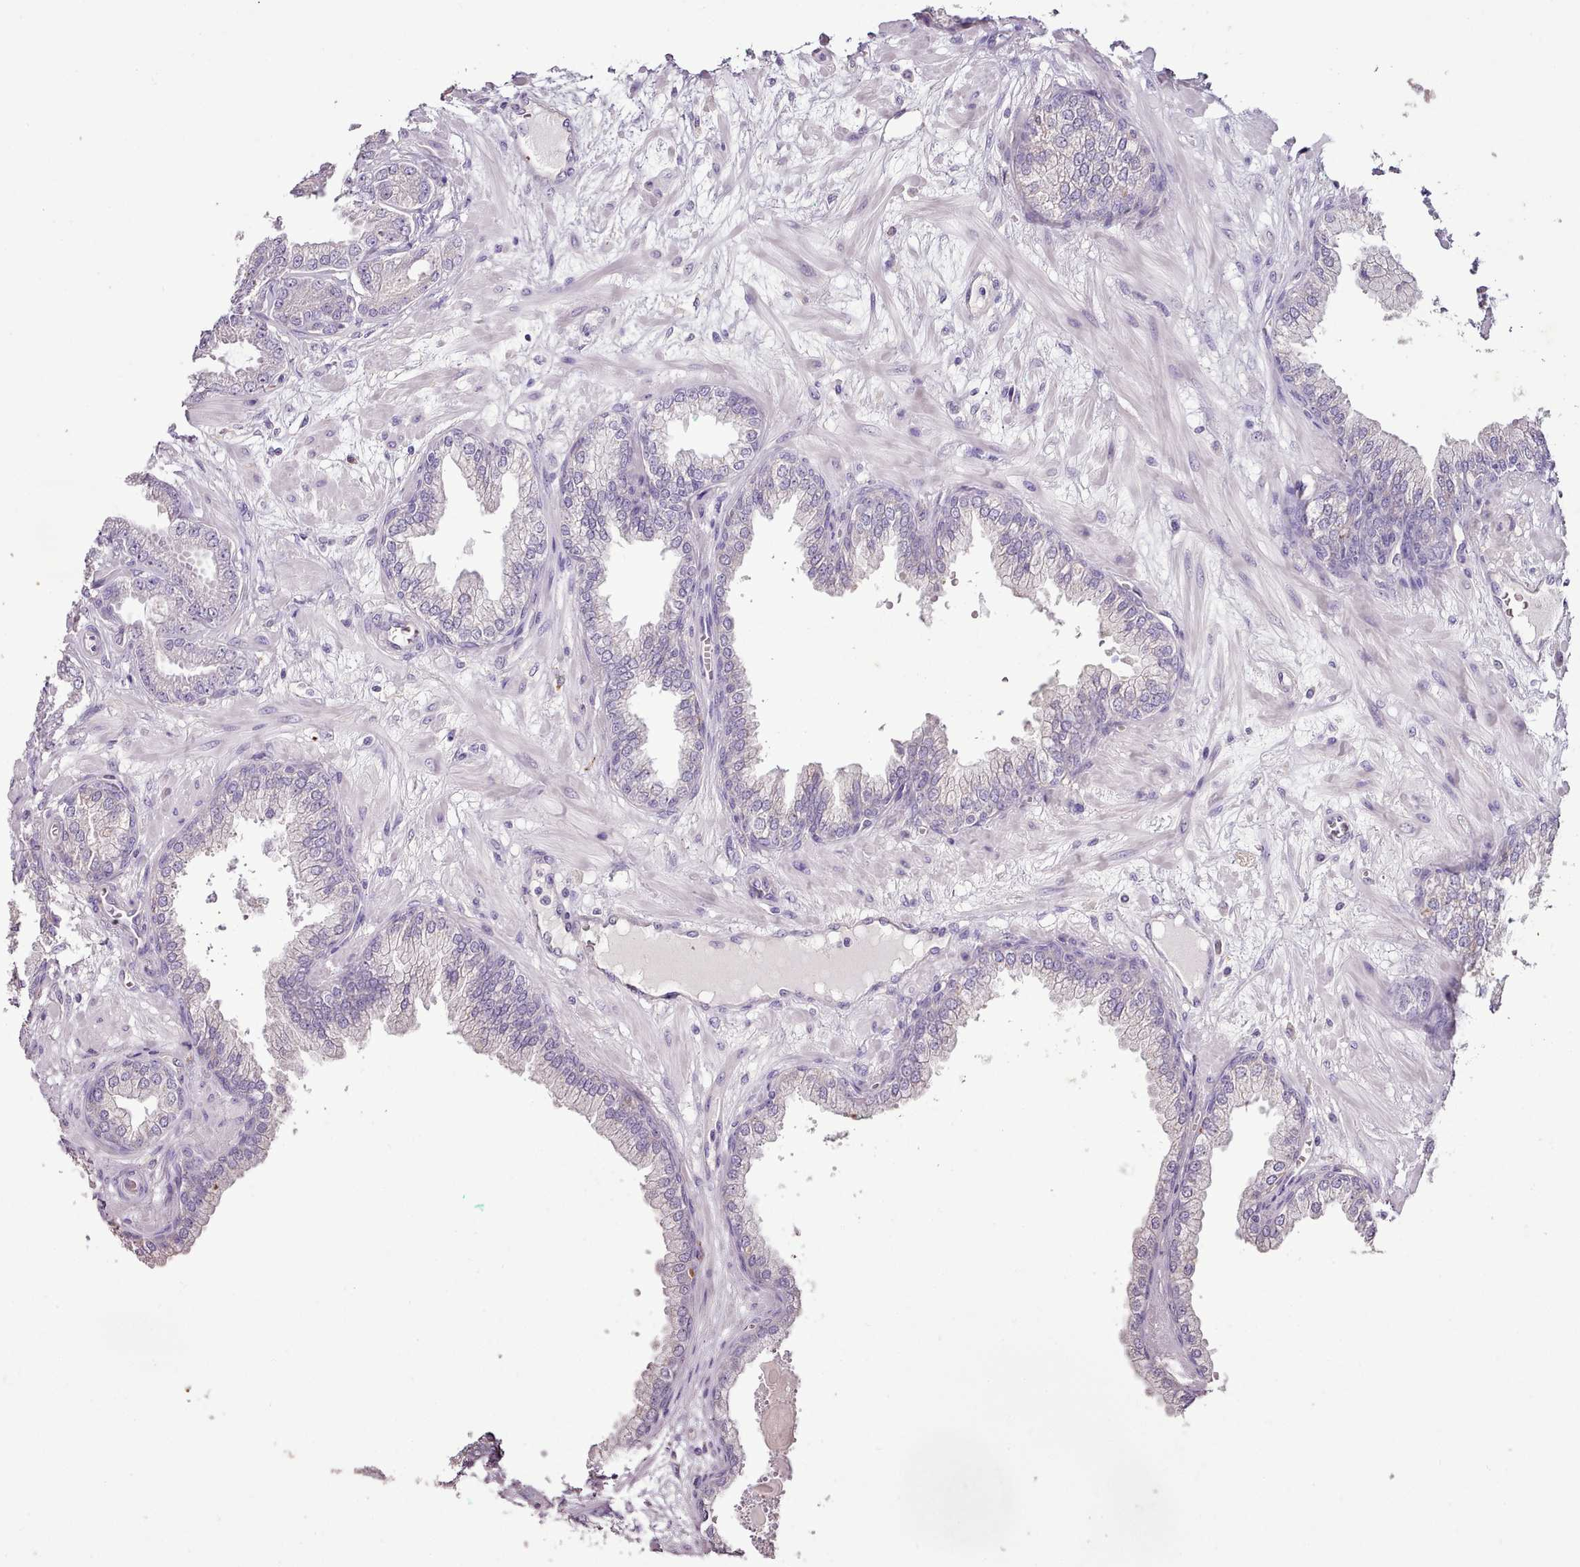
{"staining": {"intensity": "negative", "quantity": "none", "location": "none"}, "tissue": "prostate cancer", "cell_type": "Tumor cells", "image_type": "cancer", "snomed": [{"axis": "morphology", "description": "Adenocarcinoma, Low grade"}, {"axis": "topography", "description": "Prostate"}], "caption": "A high-resolution photomicrograph shows immunohistochemistry (IHC) staining of prostate low-grade adenocarcinoma, which displays no significant expression in tumor cells.", "gene": "BLOC1S2", "patient": {"sex": "male", "age": 64}}